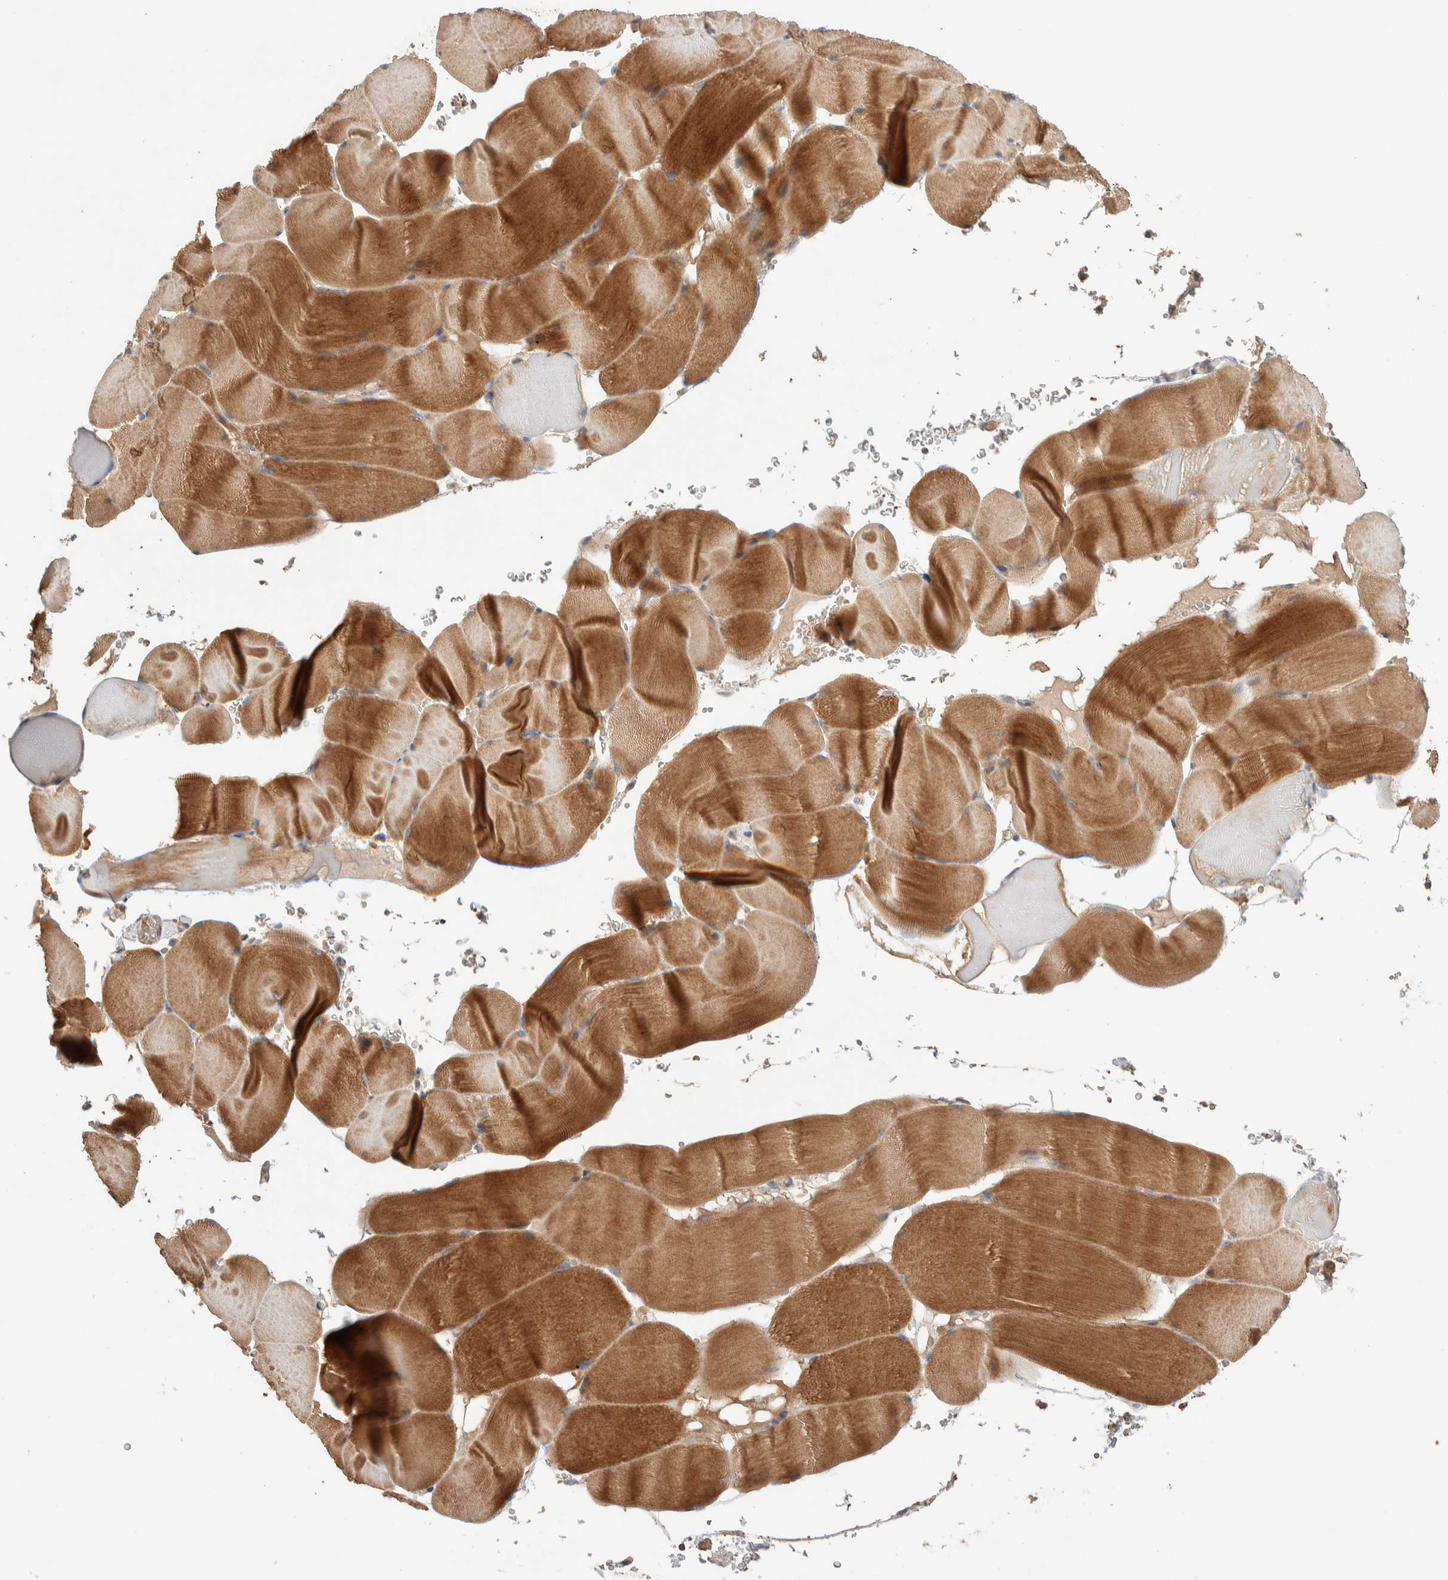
{"staining": {"intensity": "moderate", "quantity": ">75%", "location": "cytoplasmic/membranous"}, "tissue": "skeletal muscle", "cell_type": "Myocytes", "image_type": "normal", "snomed": [{"axis": "morphology", "description": "Normal tissue, NOS"}, {"axis": "topography", "description": "Skeletal muscle"}], "caption": "Human skeletal muscle stained with a brown dye exhibits moderate cytoplasmic/membranous positive staining in about >75% of myocytes.", "gene": "WDR91", "patient": {"sex": "male", "age": 62}}